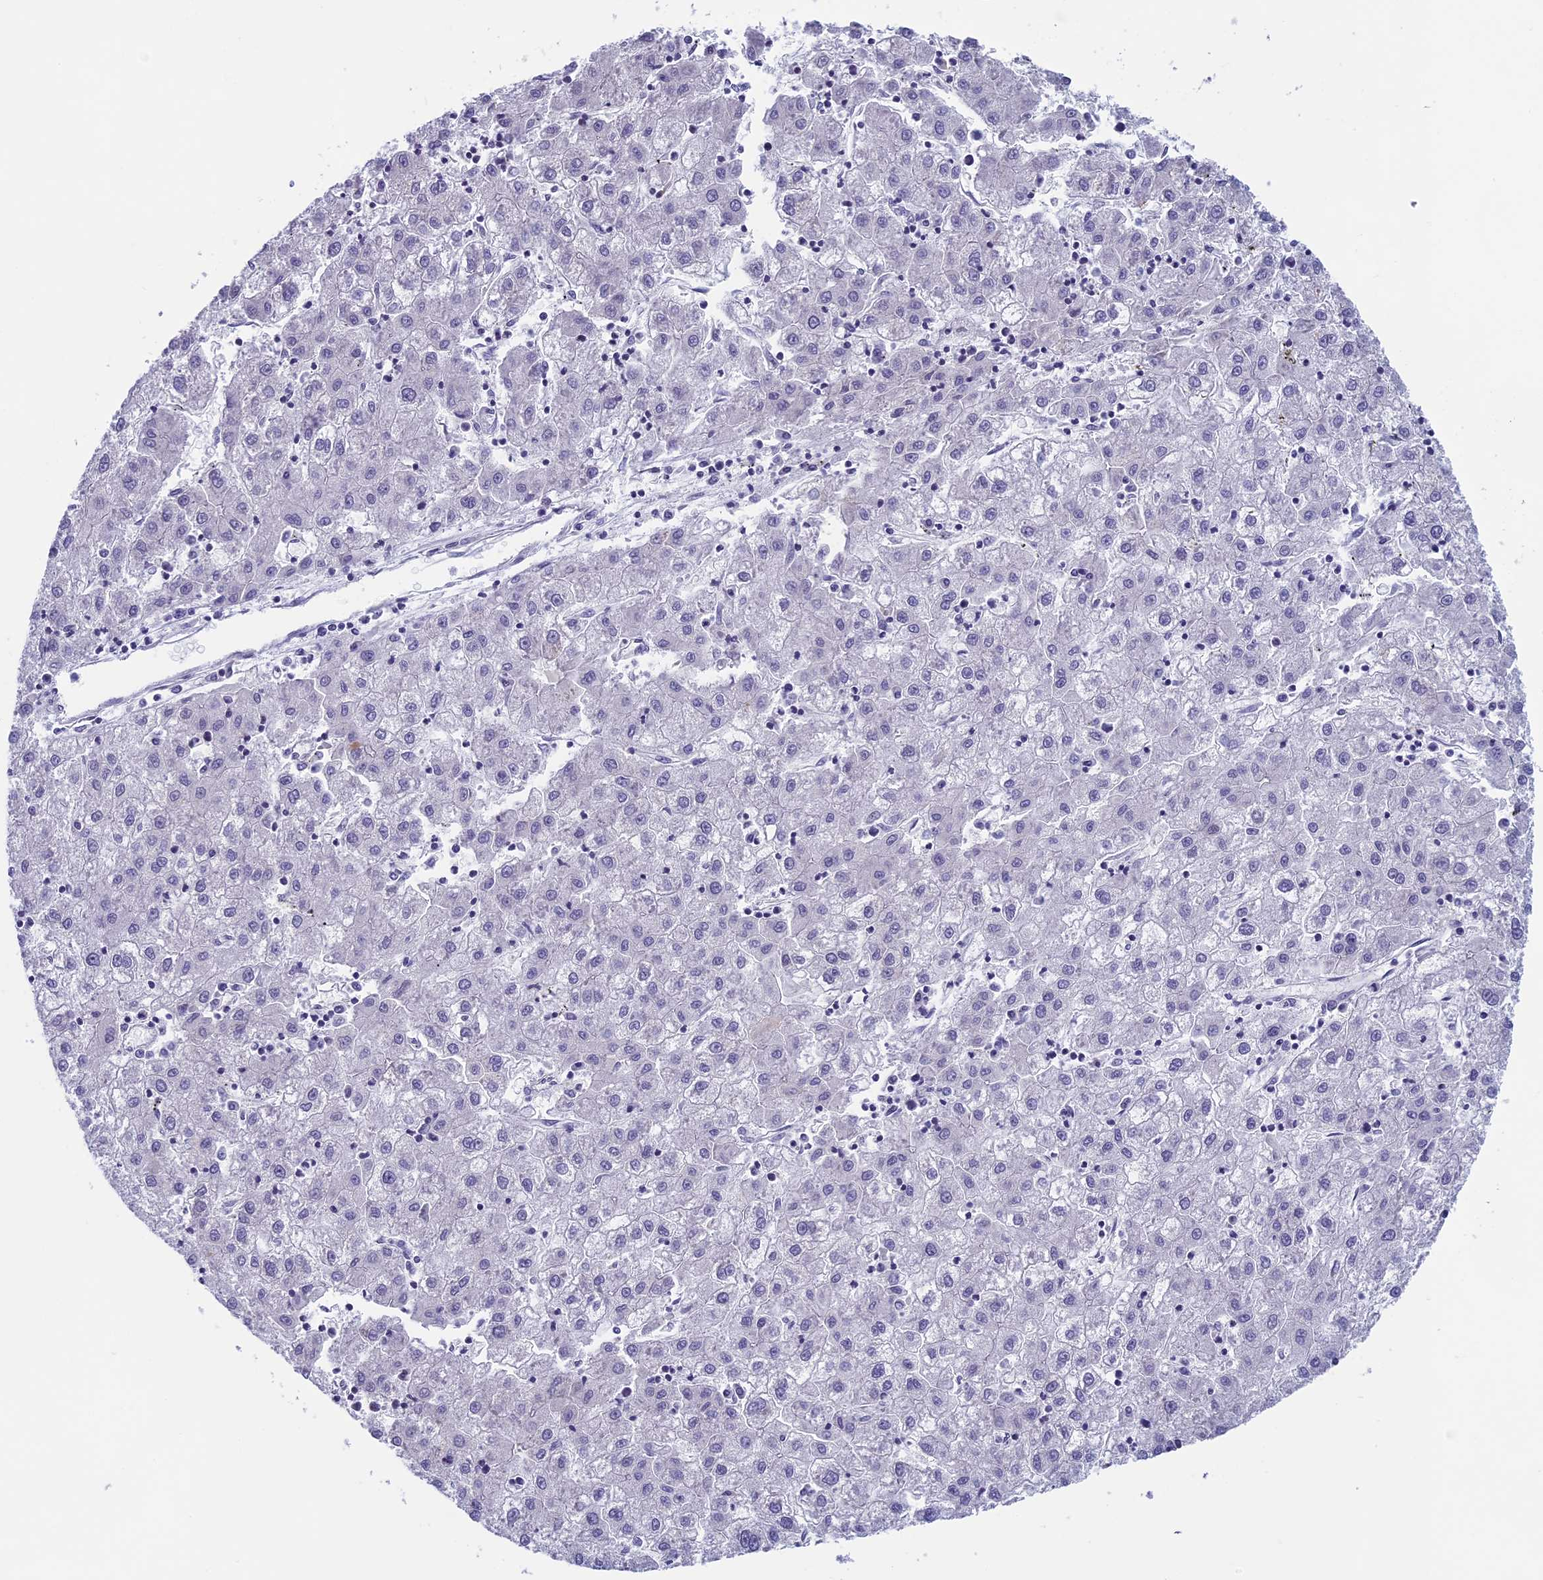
{"staining": {"intensity": "negative", "quantity": "none", "location": "none"}, "tissue": "liver cancer", "cell_type": "Tumor cells", "image_type": "cancer", "snomed": [{"axis": "morphology", "description": "Carcinoma, Hepatocellular, NOS"}, {"axis": "topography", "description": "Liver"}], "caption": "DAB immunohistochemical staining of human hepatocellular carcinoma (liver) displays no significant staining in tumor cells. (DAB IHC visualized using brightfield microscopy, high magnification).", "gene": "ARHGEF37", "patient": {"sex": "male", "age": 72}}